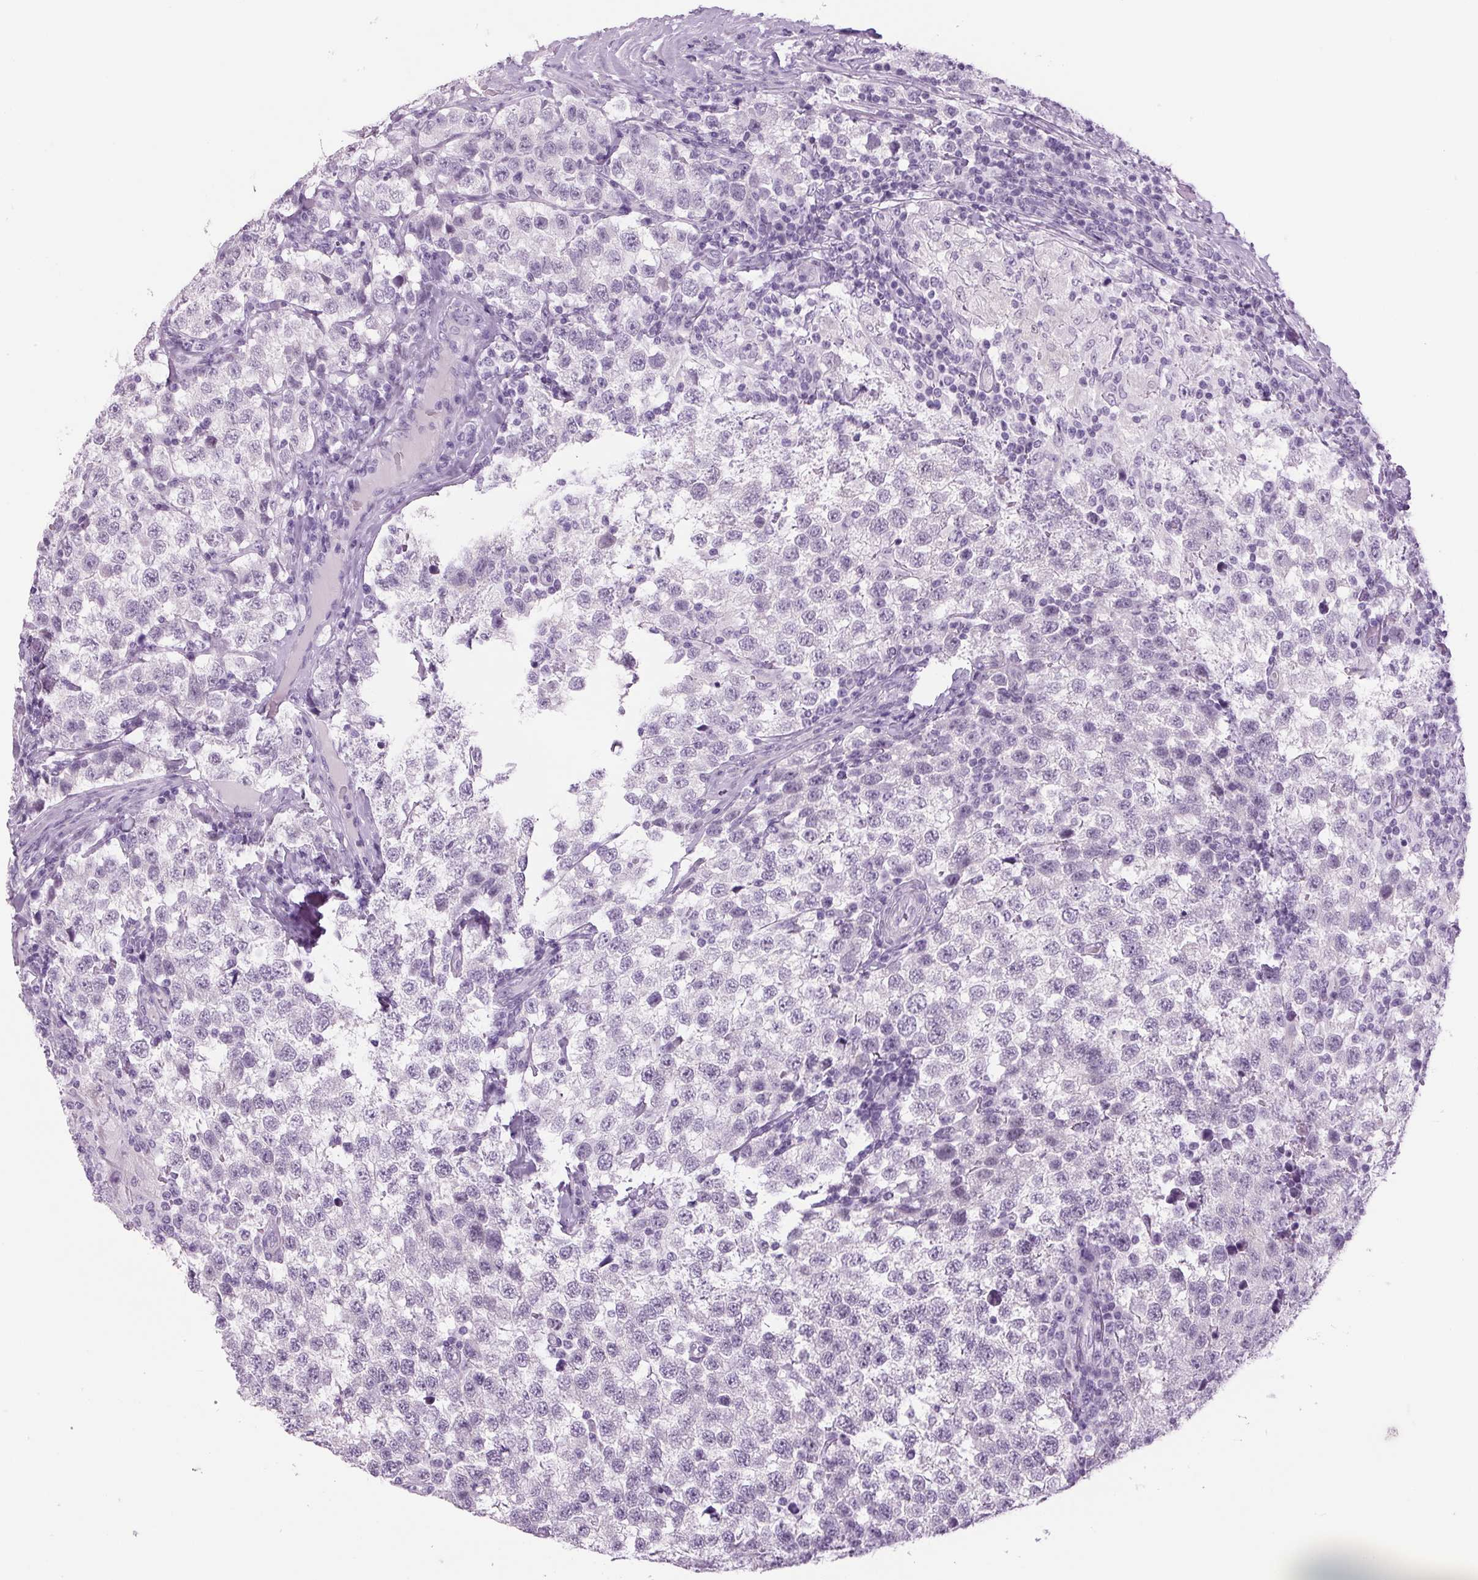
{"staining": {"intensity": "negative", "quantity": "none", "location": "none"}, "tissue": "testis cancer", "cell_type": "Tumor cells", "image_type": "cancer", "snomed": [{"axis": "morphology", "description": "Seminoma, NOS"}, {"axis": "topography", "description": "Testis"}], "caption": "Tumor cells are negative for brown protein staining in testis cancer.", "gene": "PPP1R1A", "patient": {"sex": "male", "age": 34}}